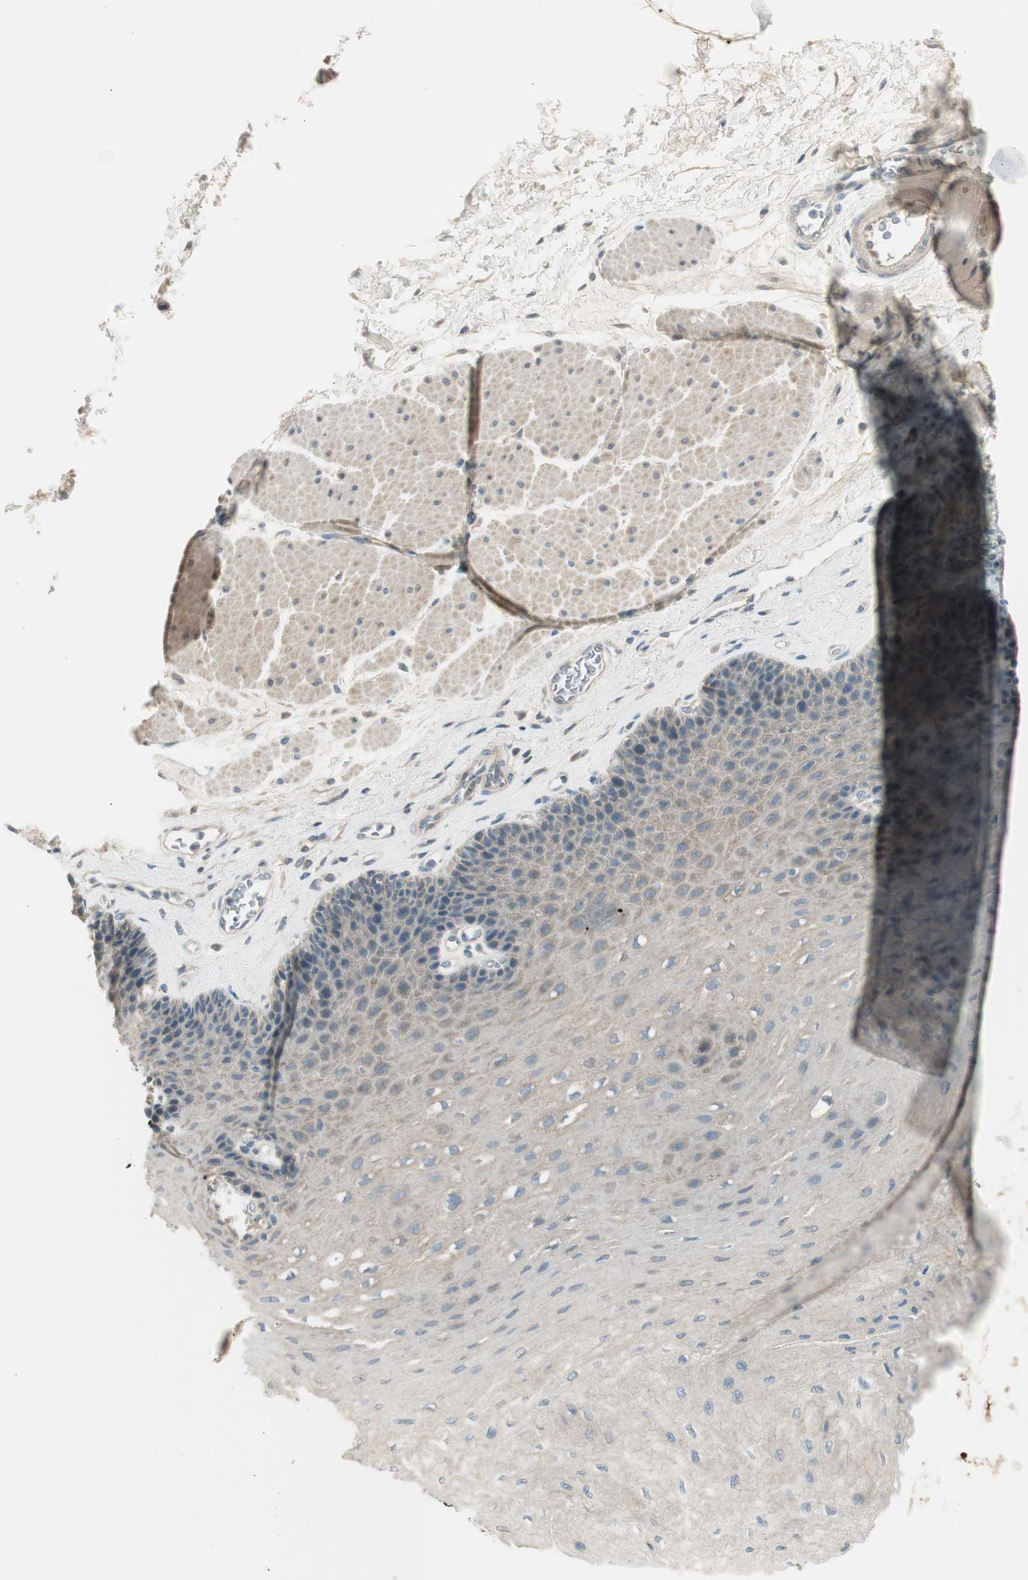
{"staining": {"intensity": "weak", "quantity": "<25%", "location": "cytoplasmic/membranous"}, "tissue": "esophagus", "cell_type": "Squamous epithelial cells", "image_type": "normal", "snomed": [{"axis": "morphology", "description": "Normal tissue, NOS"}, {"axis": "topography", "description": "Esophagus"}], "caption": "The histopathology image shows no significant positivity in squamous epithelial cells of esophagus.", "gene": "PCDHB15", "patient": {"sex": "female", "age": 72}}